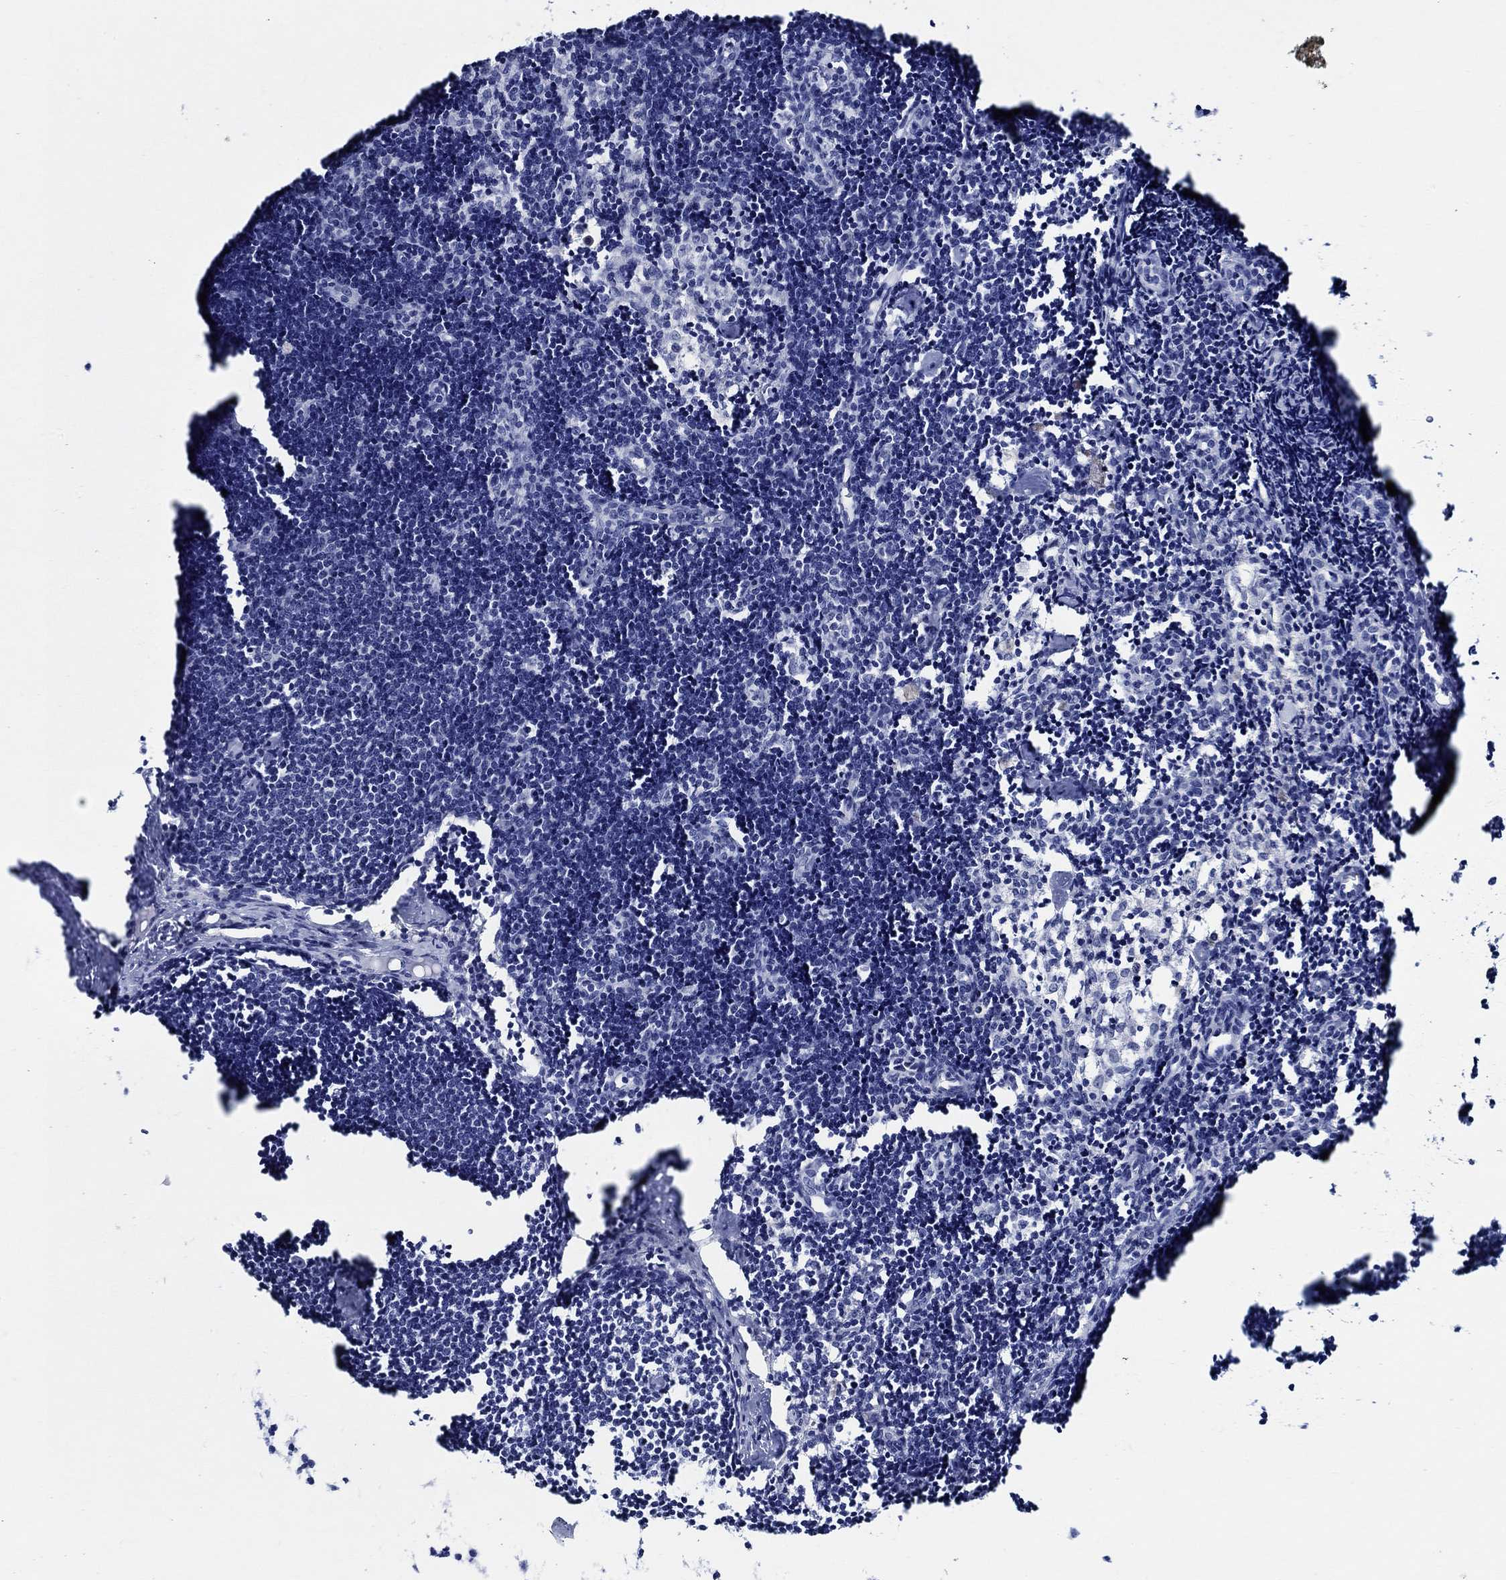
{"staining": {"intensity": "negative", "quantity": "none", "location": "none"}, "tissue": "lymph node", "cell_type": "Non-germinal center cells", "image_type": "normal", "snomed": [{"axis": "morphology", "description": "Normal tissue, NOS"}, {"axis": "topography", "description": "Lymph node"}], "caption": "A high-resolution image shows immunohistochemistry (IHC) staining of benign lymph node, which displays no significant expression in non-germinal center cells.", "gene": "WDR62", "patient": {"sex": "female", "age": 42}}